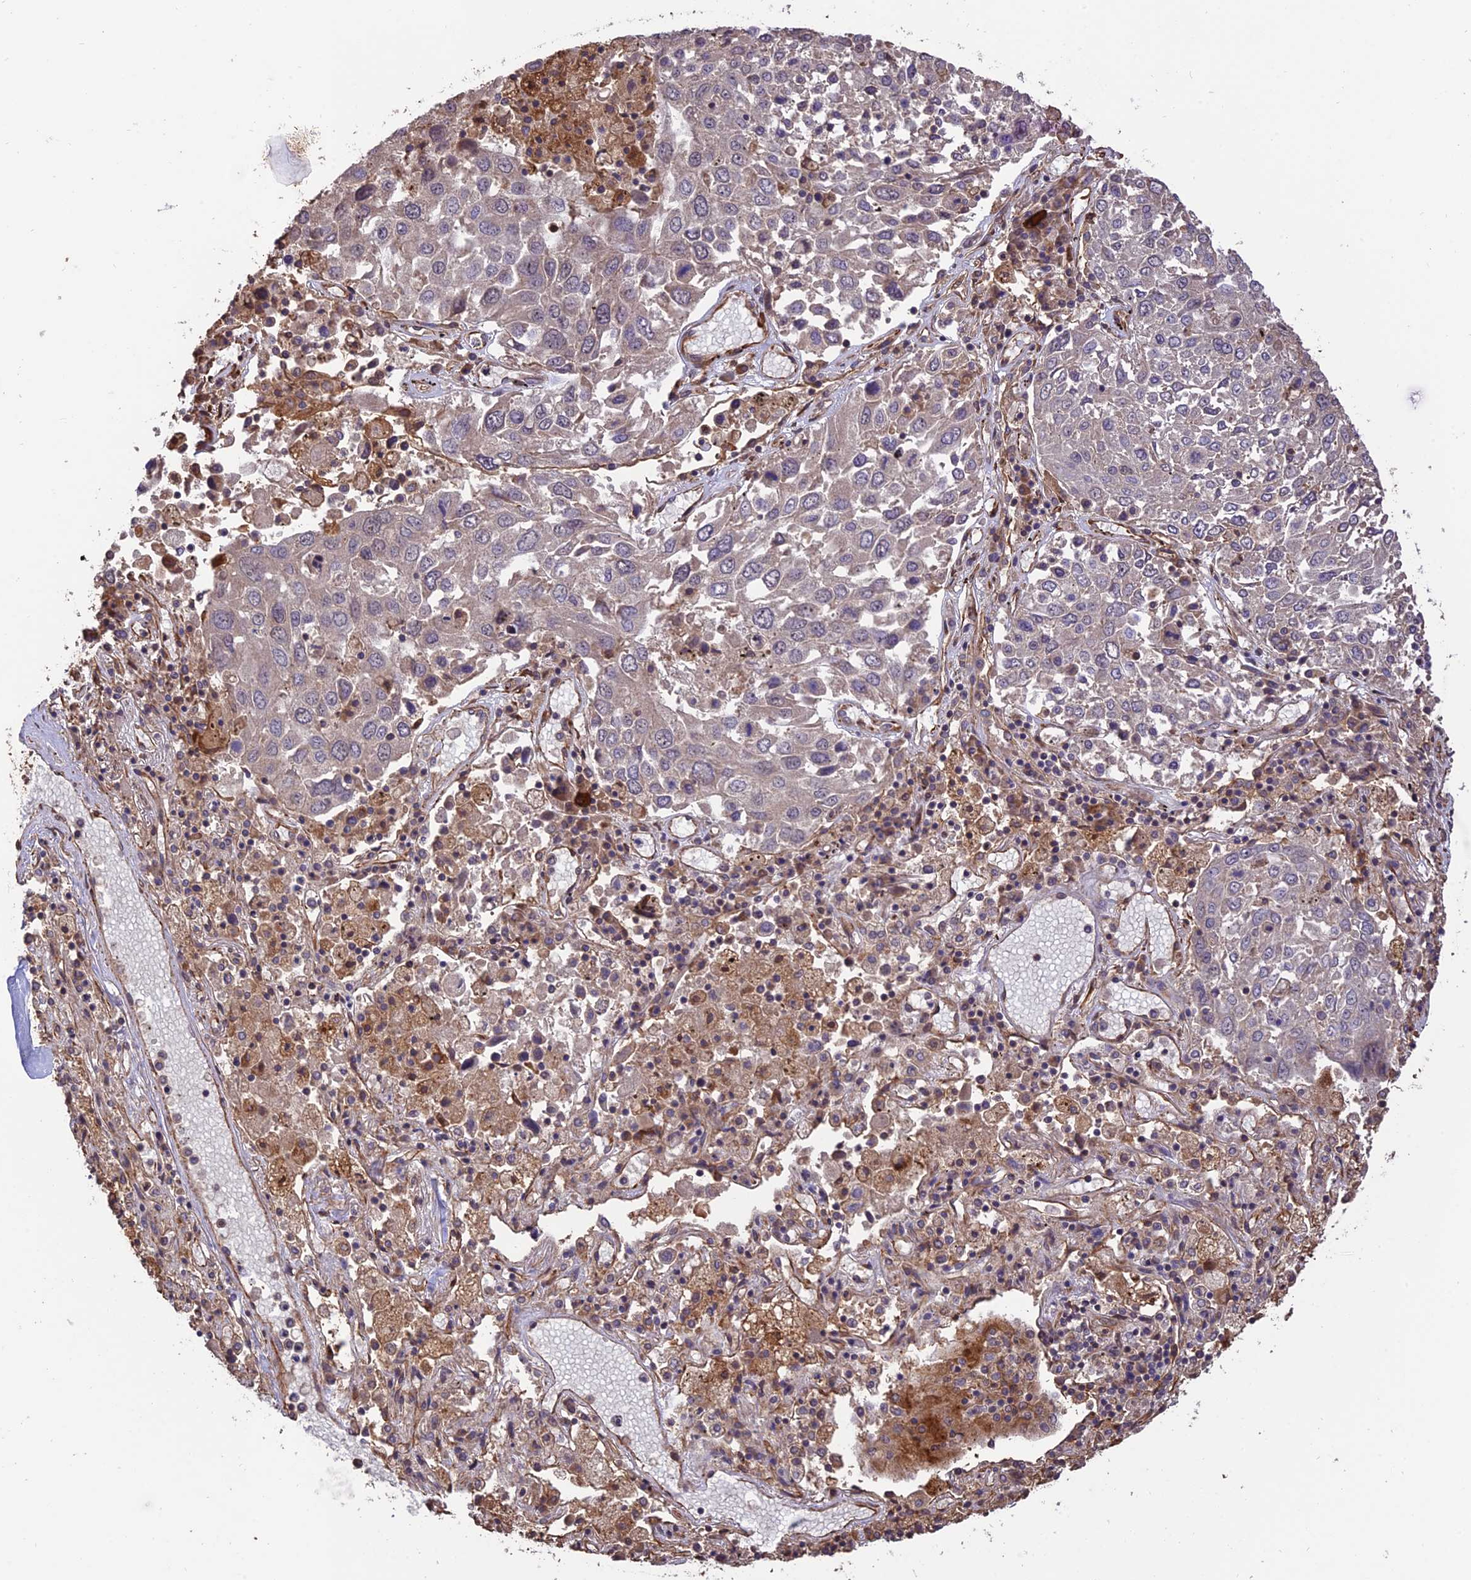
{"staining": {"intensity": "negative", "quantity": "none", "location": "none"}, "tissue": "lung cancer", "cell_type": "Tumor cells", "image_type": "cancer", "snomed": [{"axis": "morphology", "description": "Squamous cell carcinoma, NOS"}, {"axis": "topography", "description": "Lung"}], "caption": "This histopathology image is of lung cancer stained with immunohistochemistry (IHC) to label a protein in brown with the nuclei are counter-stained blue. There is no staining in tumor cells.", "gene": "CREBL2", "patient": {"sex": "male", "age": 65}}